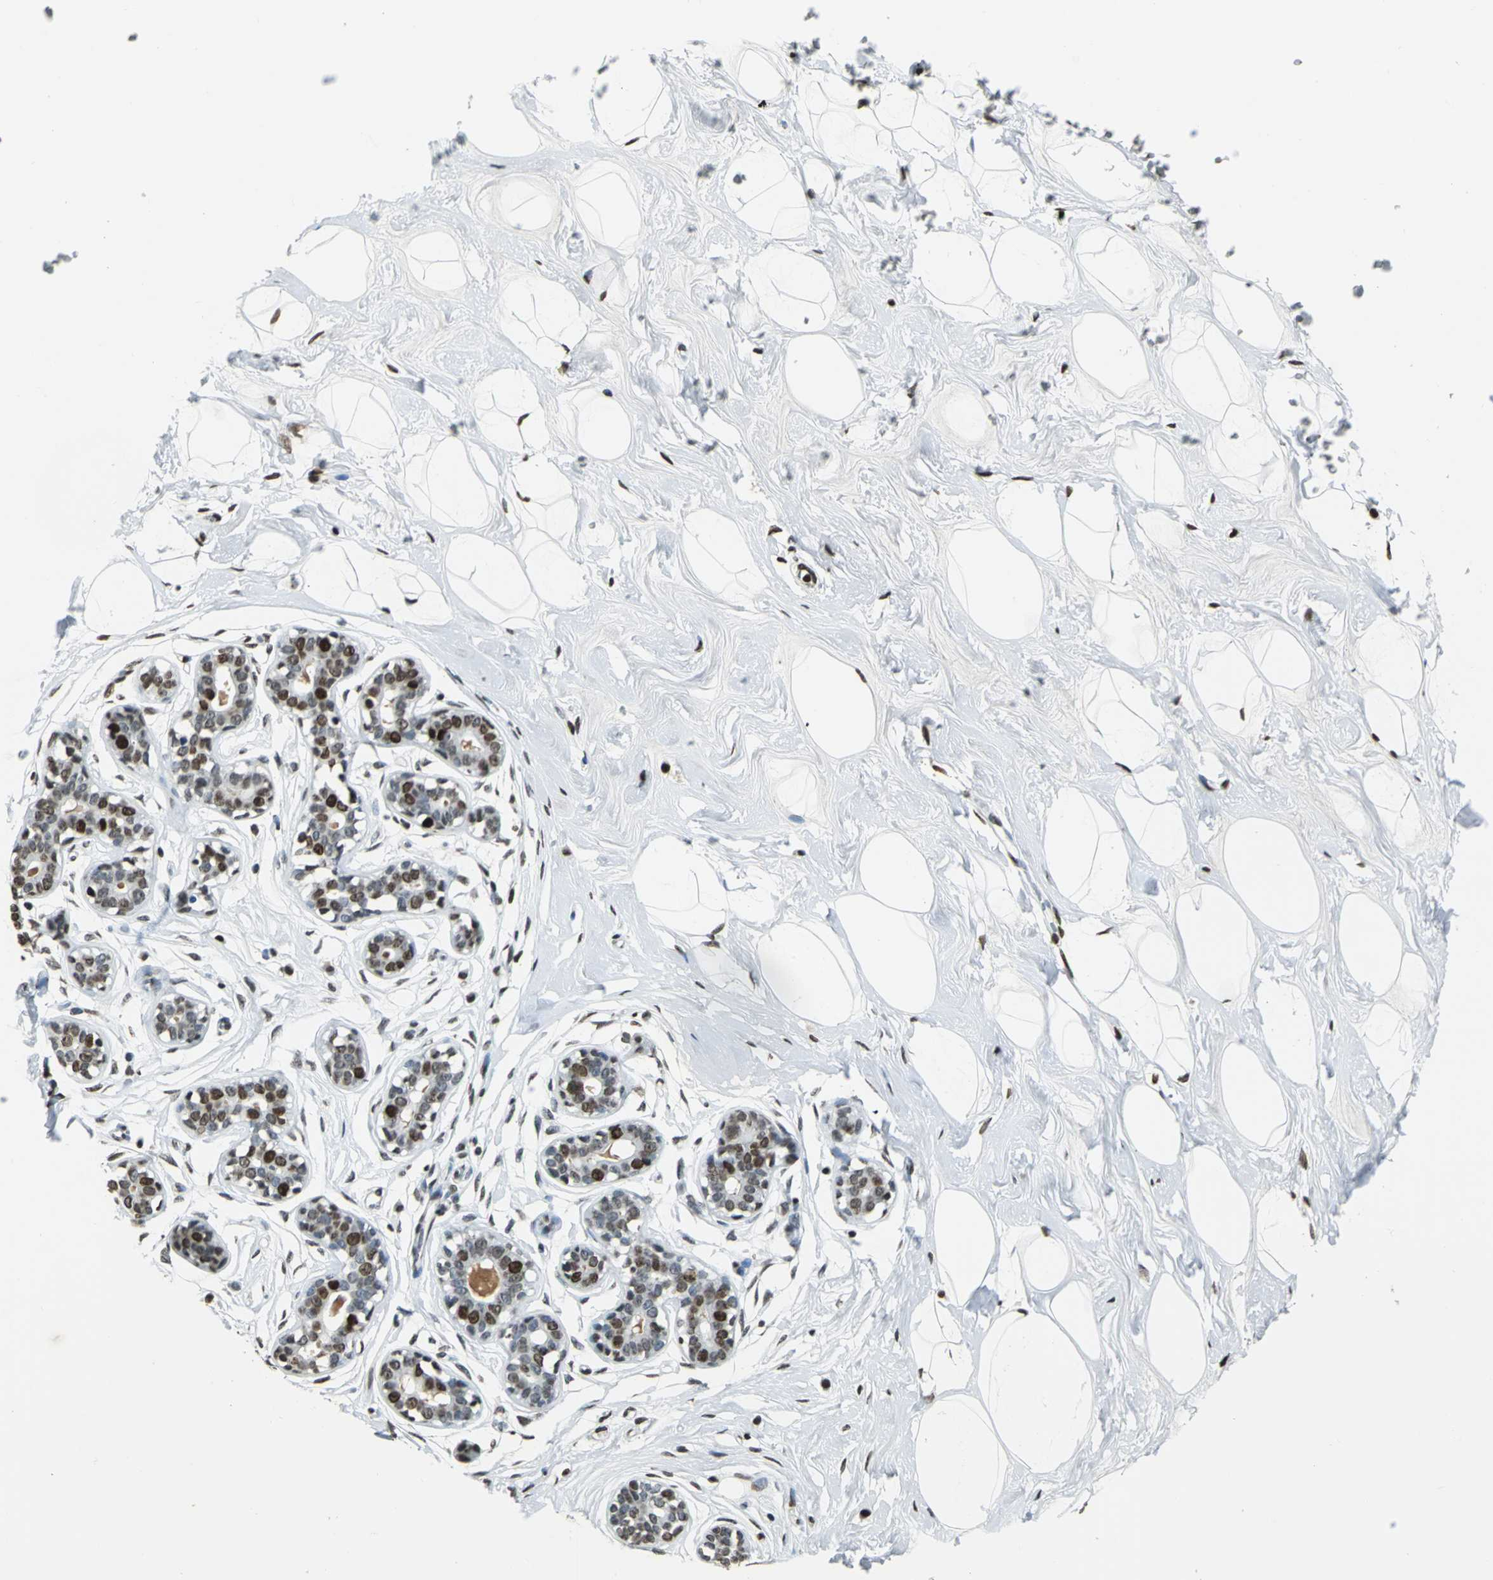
{"staining": {"intensity": "weak", "quantity": ">75%", "location": "nuclear"}, "tissue": "breast", "cell_type": "Adipocytes", "image_type": "normal", "snomed": [{"axis": "morphology", "description": "Normal tissue, NOS"}, {"axis": "topography", "description": "Breast"}], "caption": "Breast stained with a brown dye shows weak nuclear positive staining in about >75% of adipocytes.", "gene": "MCM4", "patient": {"sex": "female", "age": 23}}